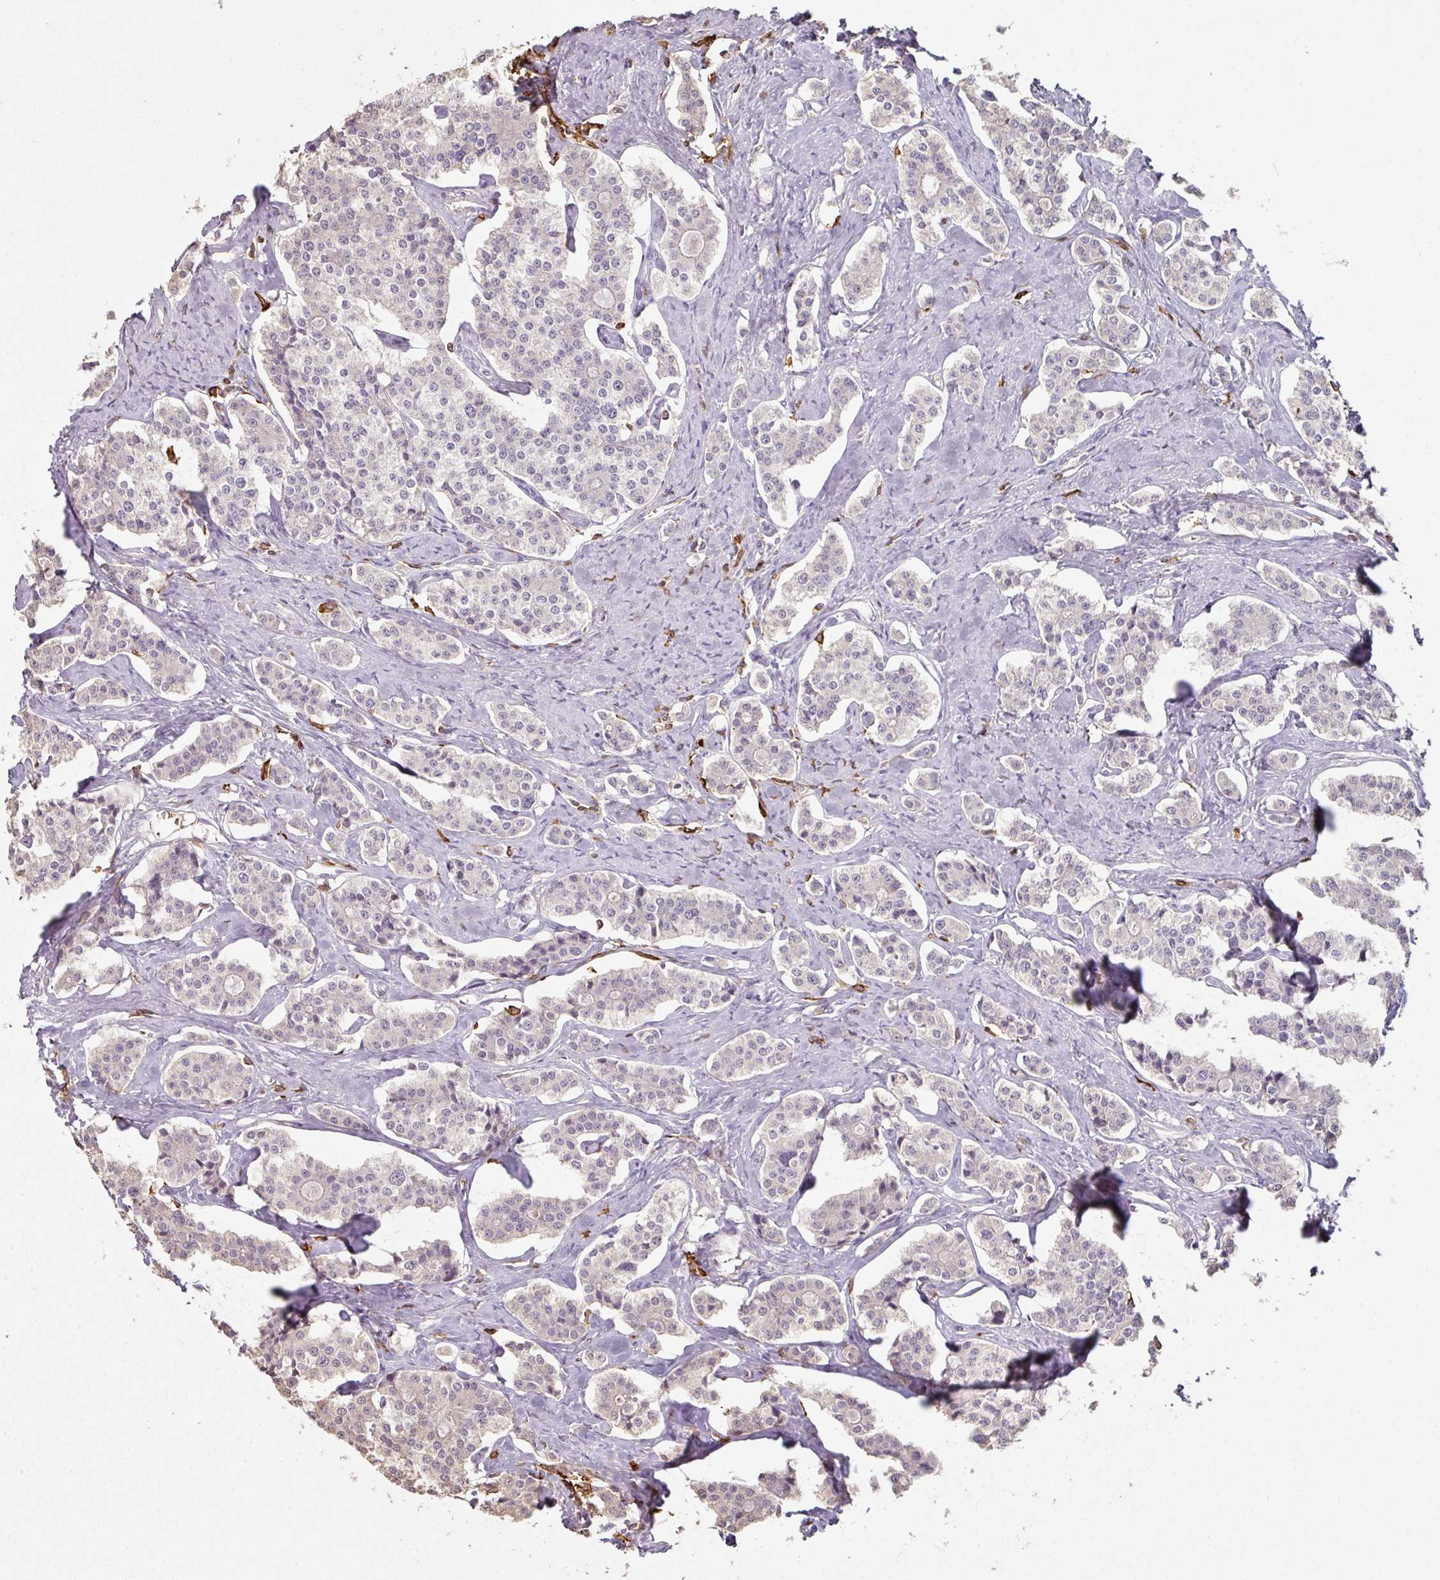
{"staining": {"intensity": "negative", "quantity": "none", "location": "none"}, "tissue": "carcinoid", "cell_type": "Tumor cells", "image_type": "cancer", "snomed": [{"axis": "morphology", "description": "Carcinoid, malignant, NOS"}, {"axis": "topography", "description": "Small intestine"}], "caption": "Tumor cells show no significant protein expression in carcinoid.", "gene": "OLFML2B", "patient": {"sex": "male", "age": 63}}